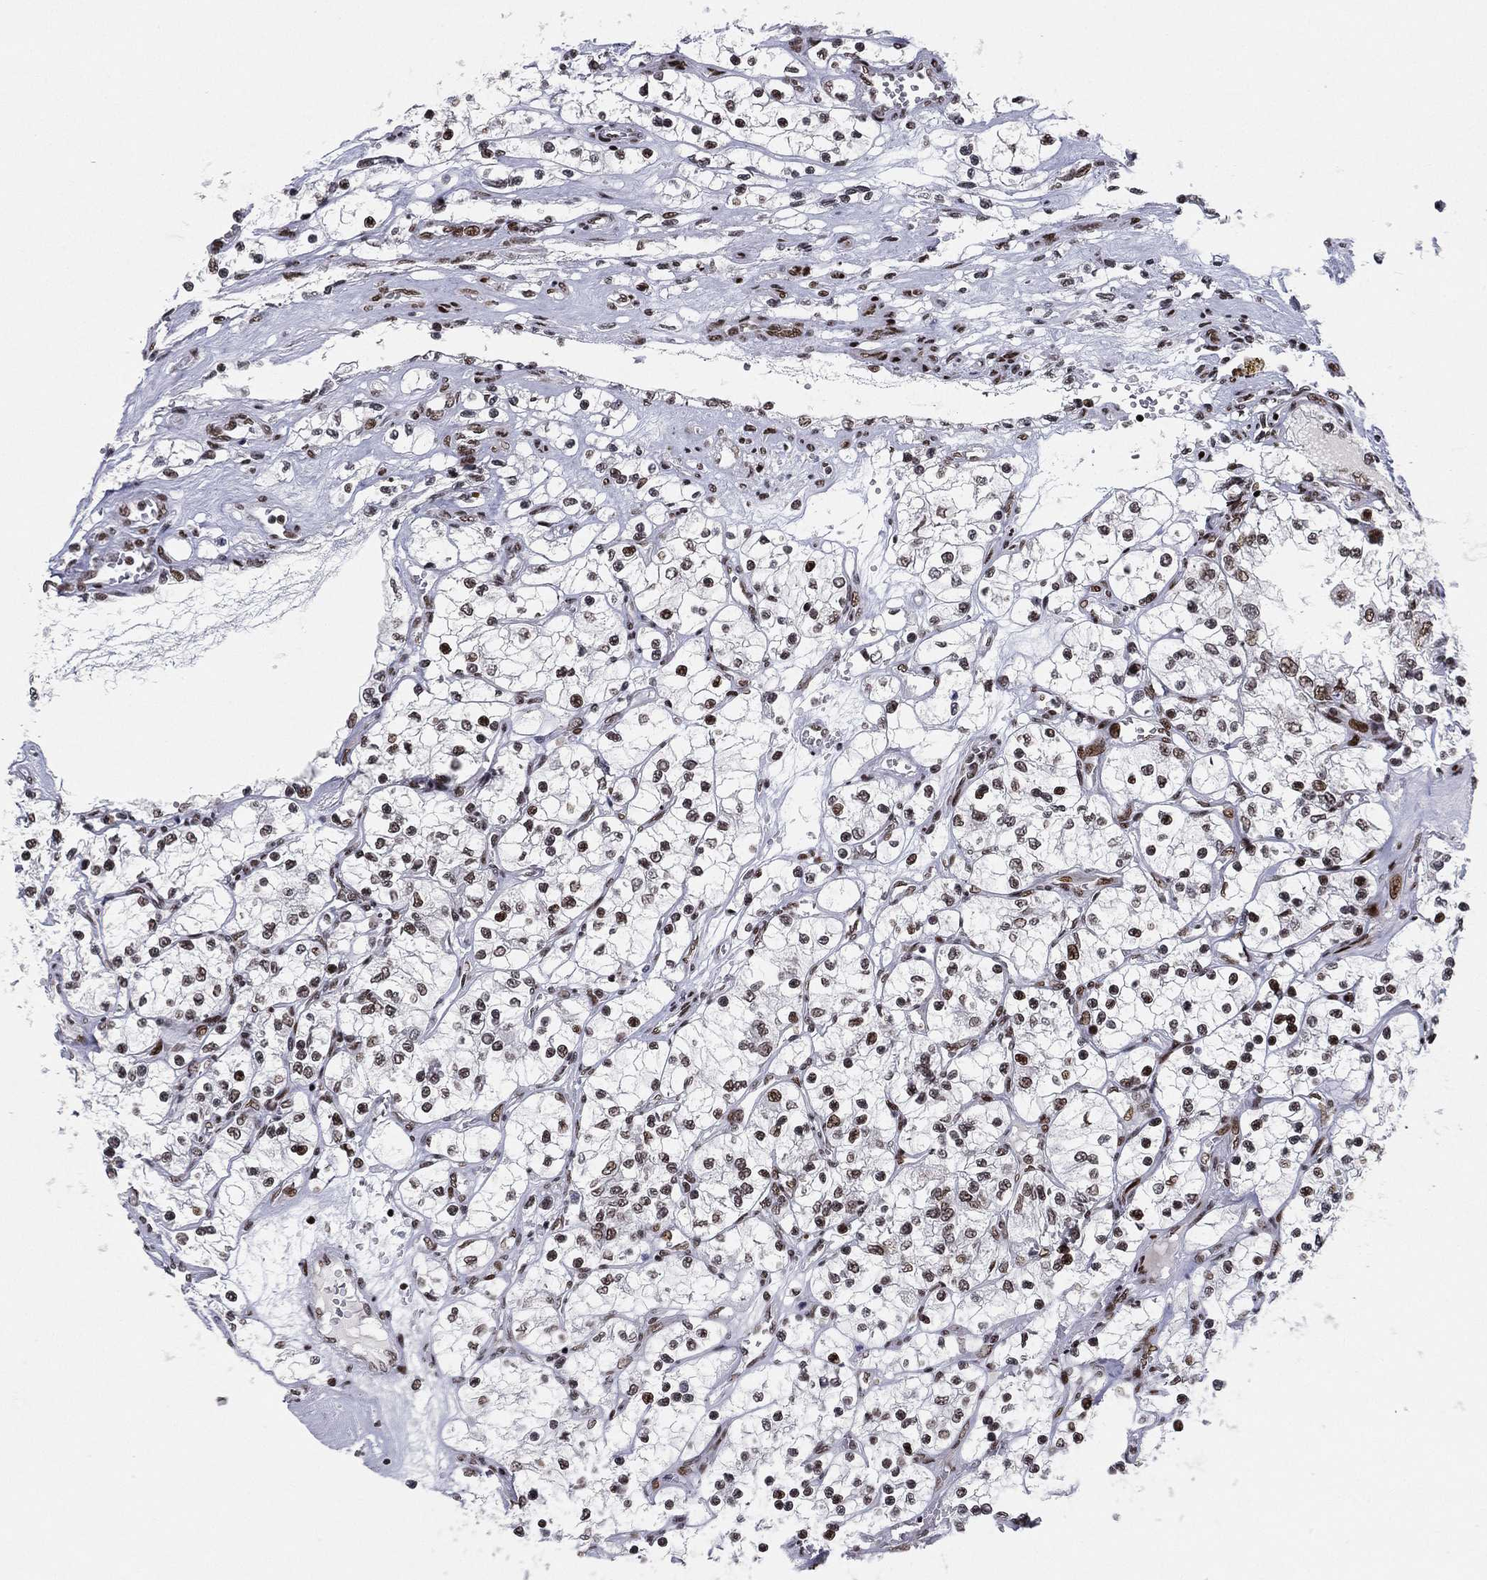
{"staining": {"intensity": "moderate", "quantity": "25%-75%", "location": "nuclear"}, "tissue": "renal cancer", "cell_type": "Tumor cells", "image_type": "cancer", "snomed": [{"axis": "morphology", "description": "Adenocarcinoma, NOS"}, {"axis": "topography", "description": "Kidney"}], "caption": "There is medium levels of moderate nuclear positivity in tumor cells of adenocarcinoma (renal), as demonstrated by immunohistochemical staining (brown color).", "gene": "RTF1", "patient": {"sex": "female", "age": 69}}